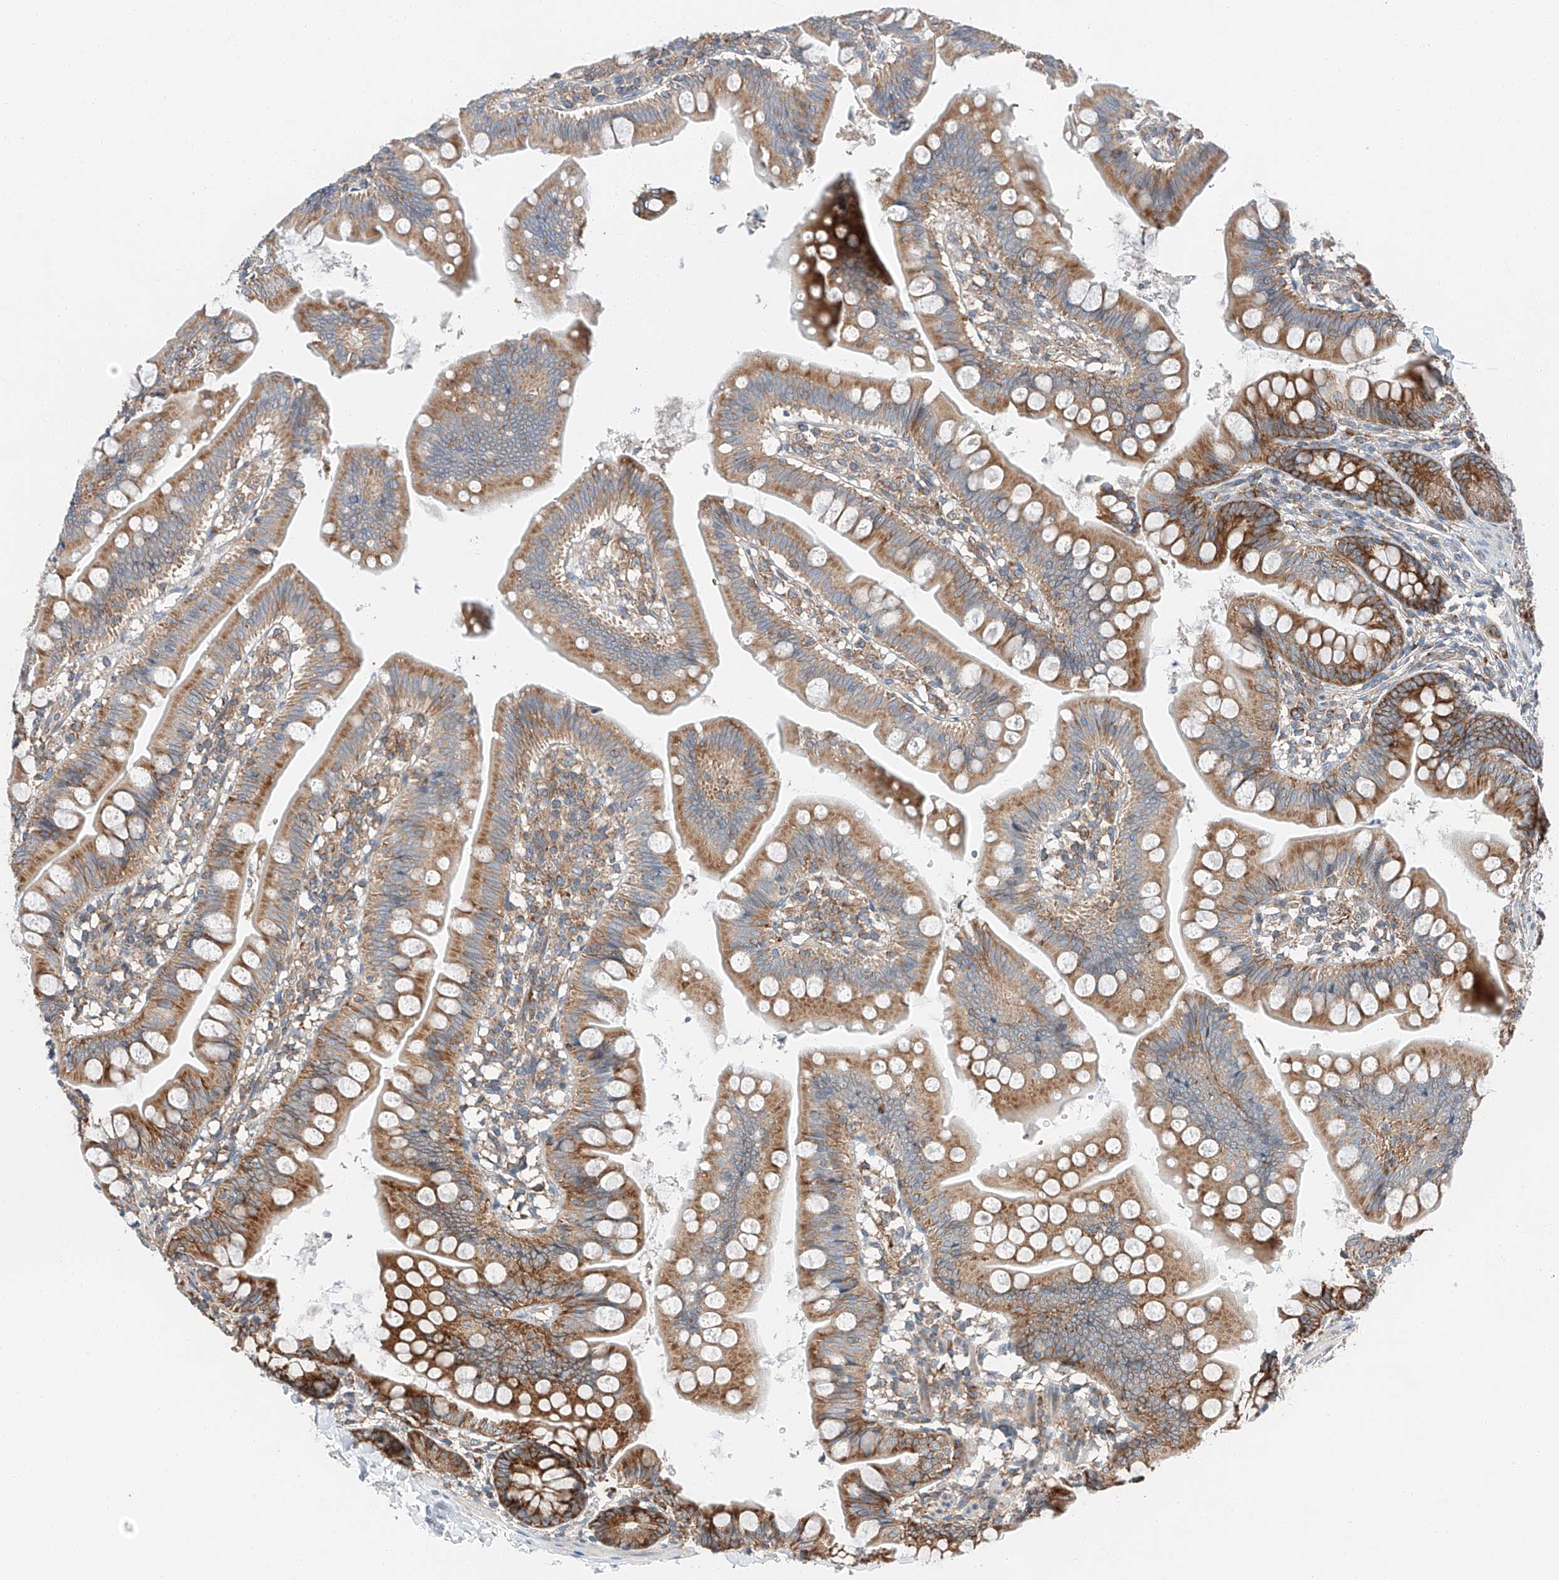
{"staining": {"intensity": "strong", "quantity": ">75%", "location": "cytoplasmic/membranous"}, "tissue": "small intestine", "cell_type": "Glandular cells", "image_type": "normal", "snomed": [{"axis": "morphology", "description": "Normal tissue, NOS"}, {"axis": "topography", "description": "Small intestine"}], "caption": "The photomicrograph reveals a brown stain indicating the presence of a protein in the cytoplasmic/membranous of glandular cells in small intestine.", "gene": "ZC3H15", "patient": {"sex": "male", "age": 7}}